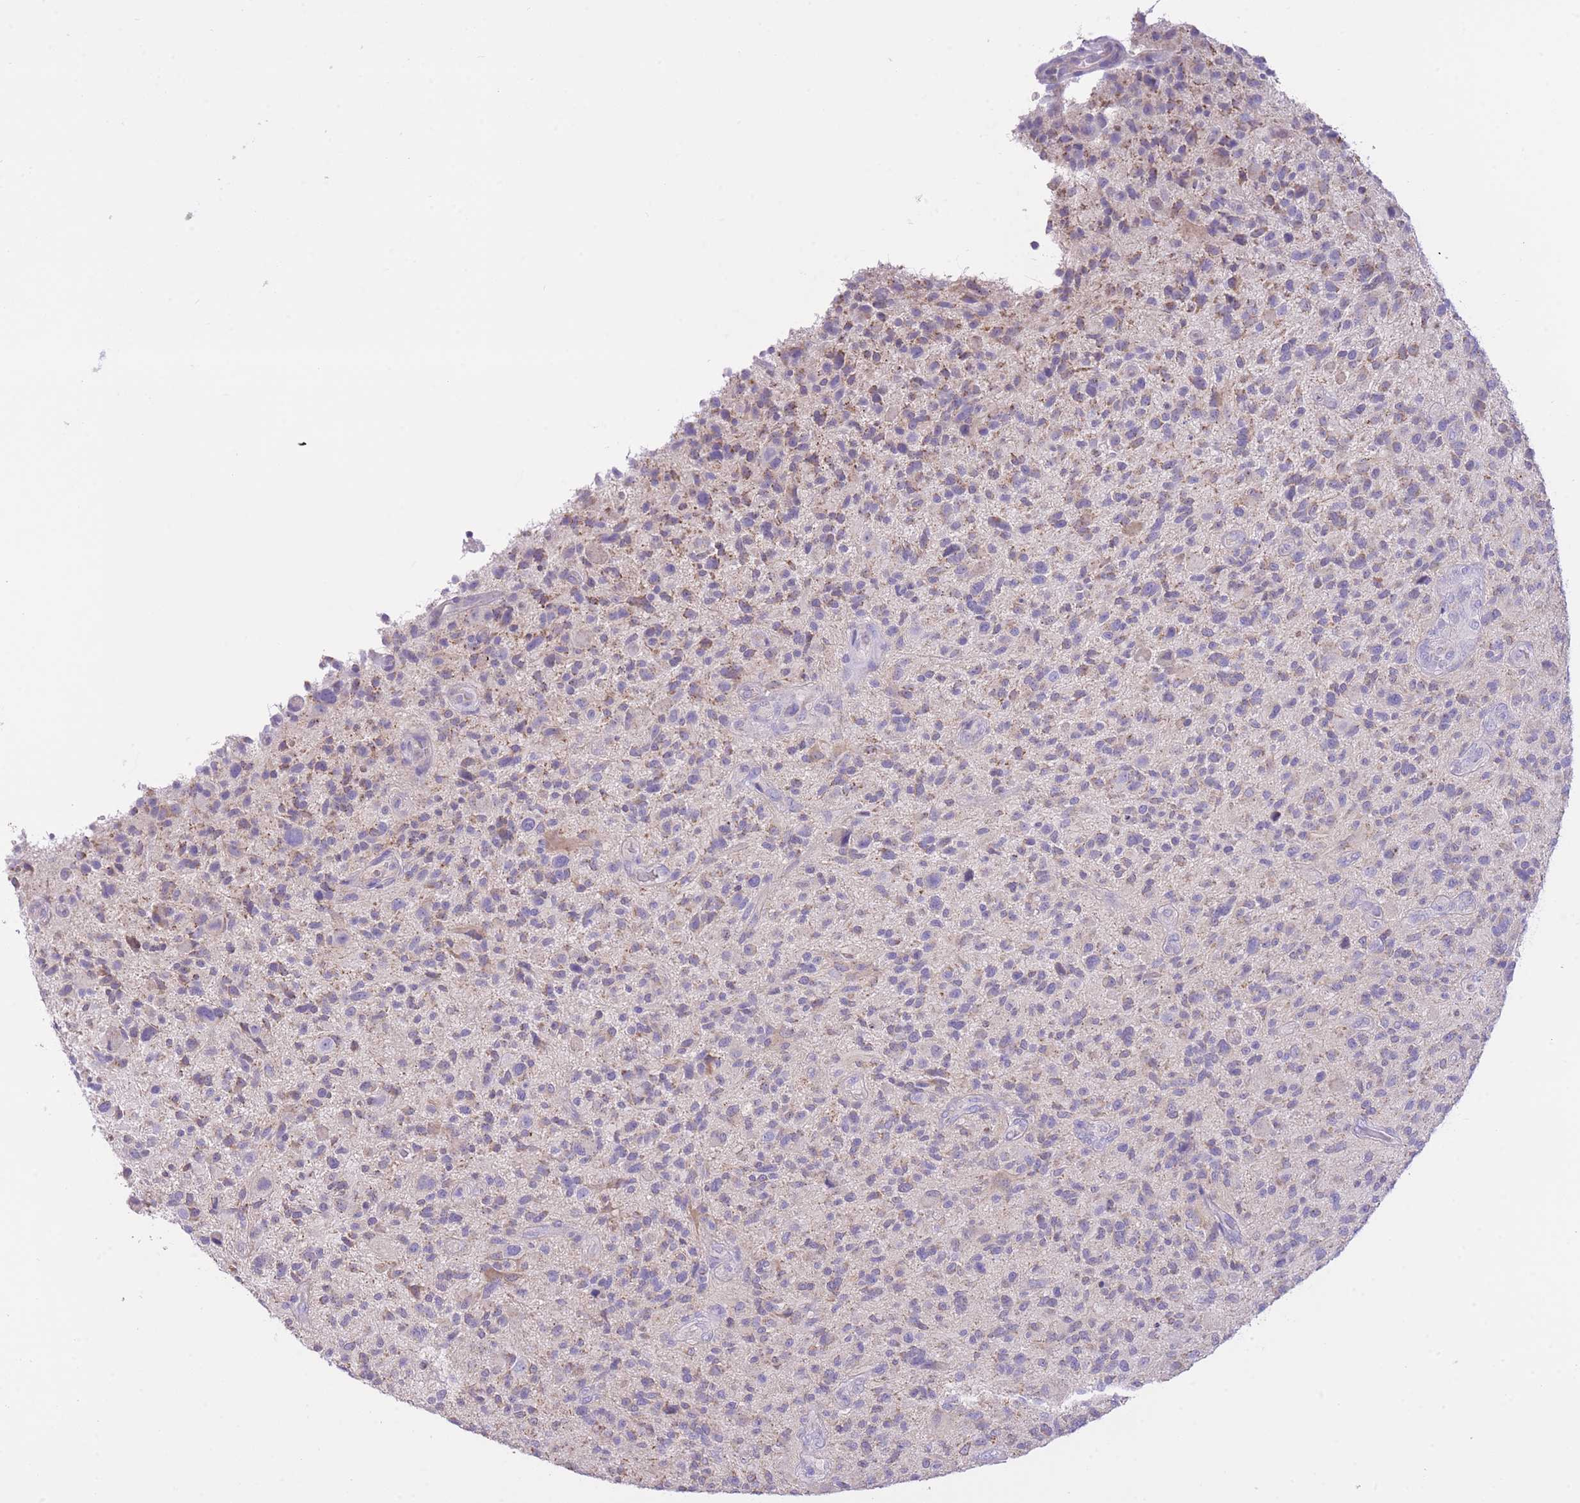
{"staining": {"intensity": "negative", "quantity": "none", "location": "none"}, "tissue": "glioma", "cell_type": "Tumor cells", "image_type": "cancer", "snomed": [{"axis": "morphology", "description": "Glioma, malignant, High grade"}, {"axis": "topography", "description": "Brain"}], "caption": "IHC of malignant high-grade glioma shows no staining in tumor cells.", "gene": "PGM1", "patient": {"sex": "male", "age": 47}}